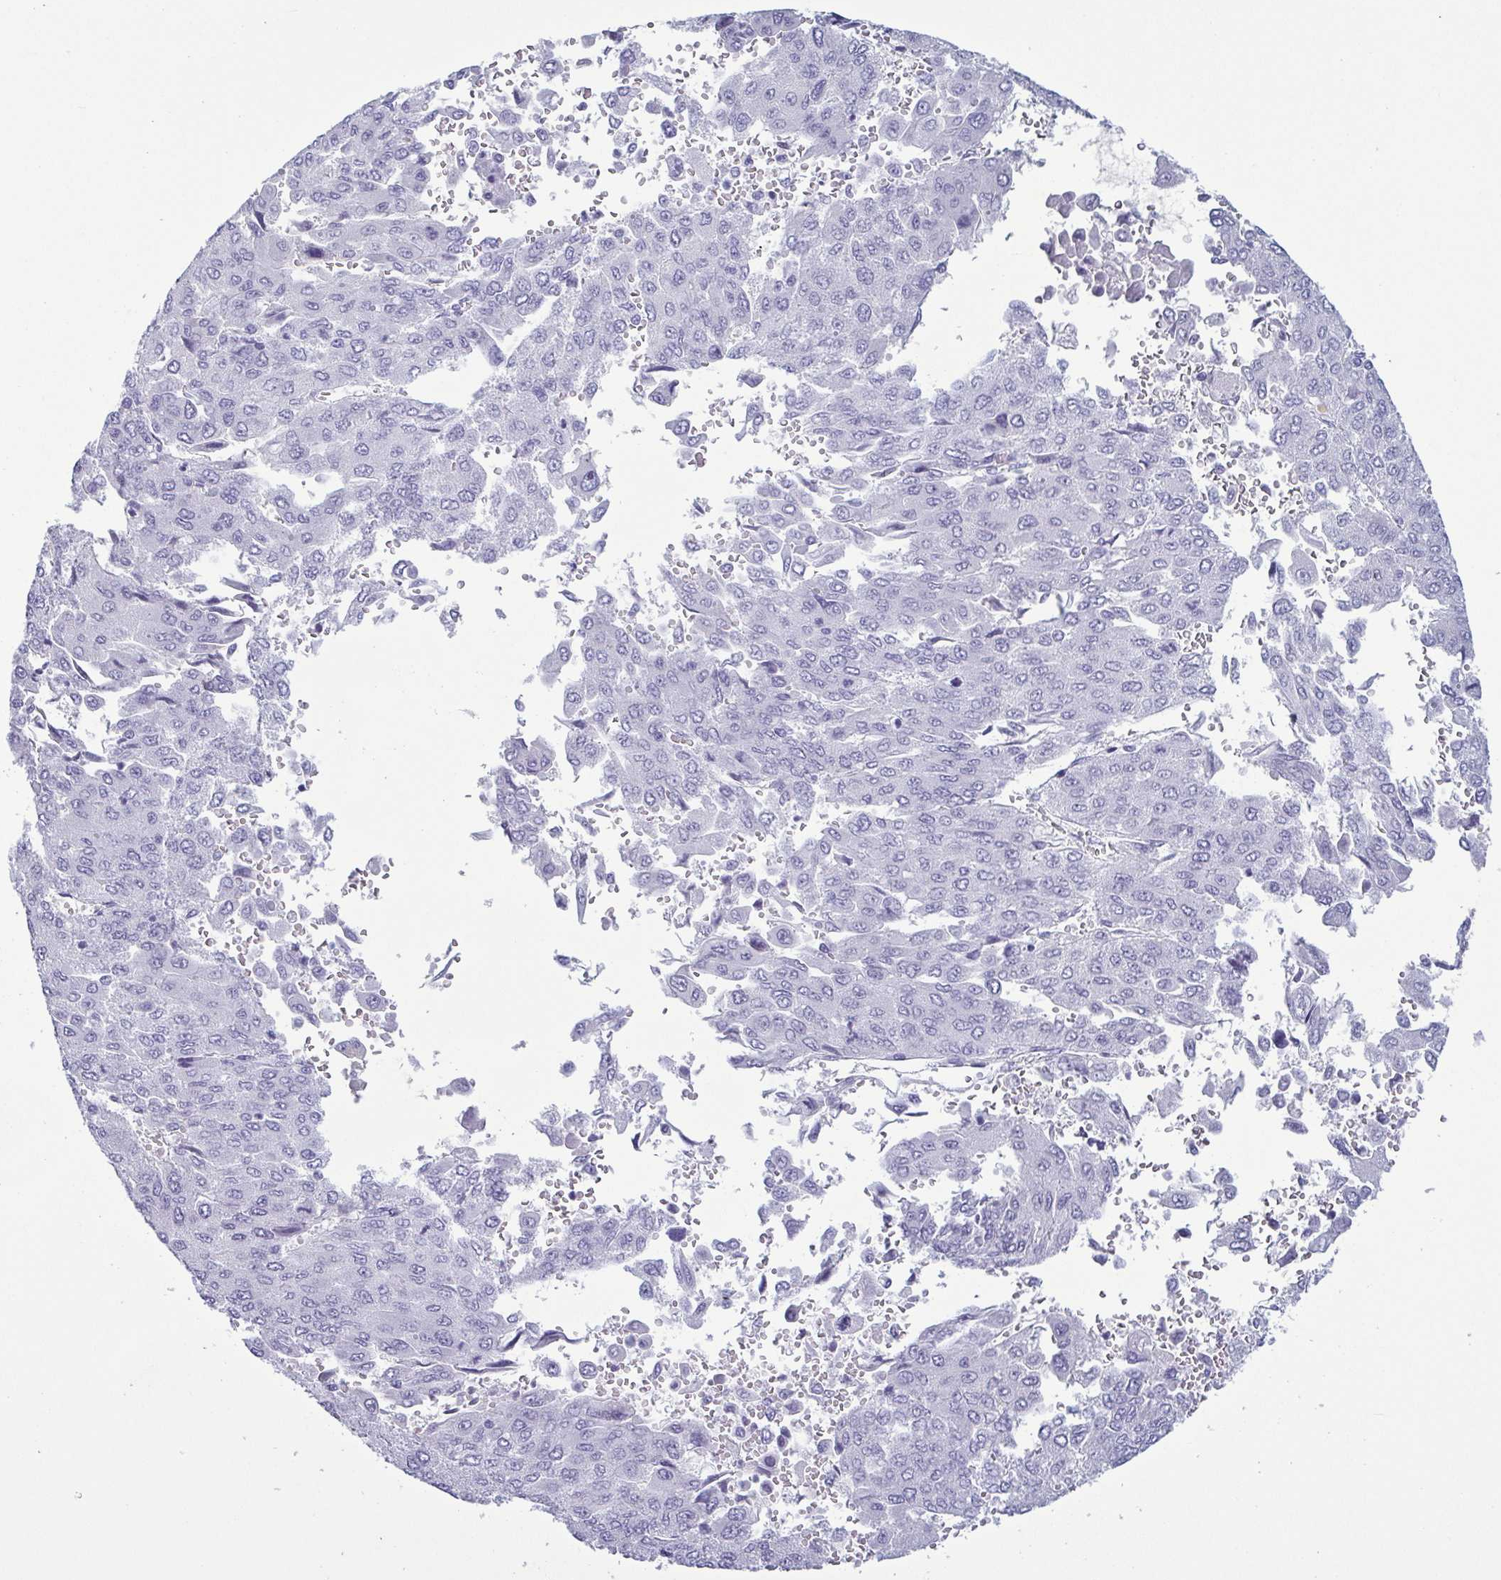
{"staining": {"intensity": "negative", "quantity": "none", "location": "none"}, "tissue": "liver cancer", "cell_type": "Tumor cells", "image_type": "cancer", "snomed": [{"axis": "morphology", "description": "Carcinoma, Hepatocellular, NOS"}, {"axis": "topography", "description": "Liver"}], "caption": "Immunohistochemical staining of liver cancer (hepatocellular carcinoma) displays no significant expression in tumor cells. (Stains: DAB IHC with hematoxylin counter stain, Microscopy: brightfield microscopy at high magnification).", "gene": "KRT10", "patient": {"sex": "female", "age": 41}}